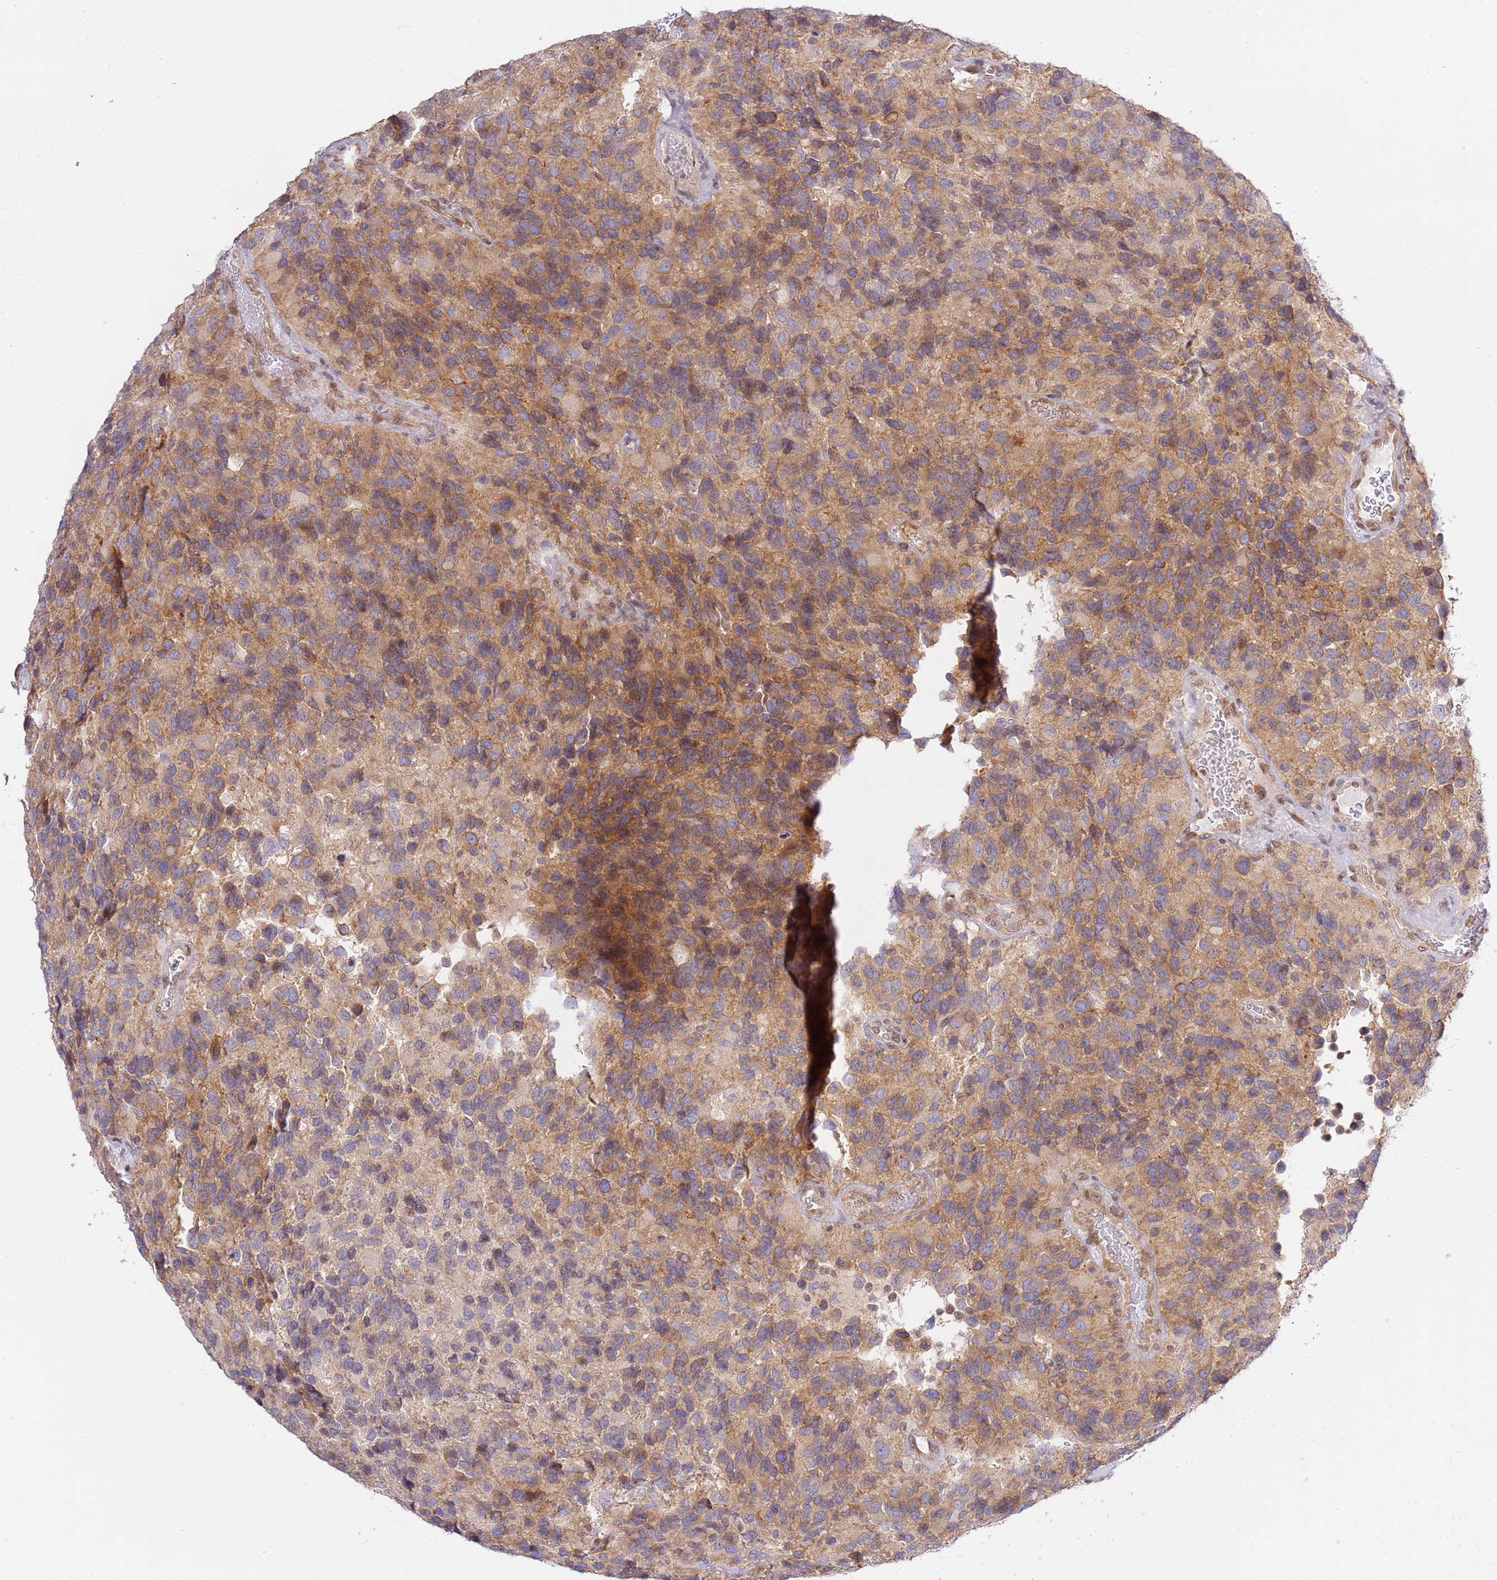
{"staining": {"intensity": "weak", "quantity": "25%-75%", "location": "cytoplasmic/membranous"}, "tissue": "glioma", "cell_type": "Tumor cells", "image_type": "cancer", "snomed": [{"axis": "morphology", "description": "Glioma, malignant, High grade"}, {"axis": "topography", "description": "Brain"}], "caption": "Protein staining exhibits weak cytoplasmic/membranous positivity in approximately 25%-75% of tumor cells in malignant high-grade glioma.", "gene": "TRIM37", "patient": {"sex": "male", "age": 77}}